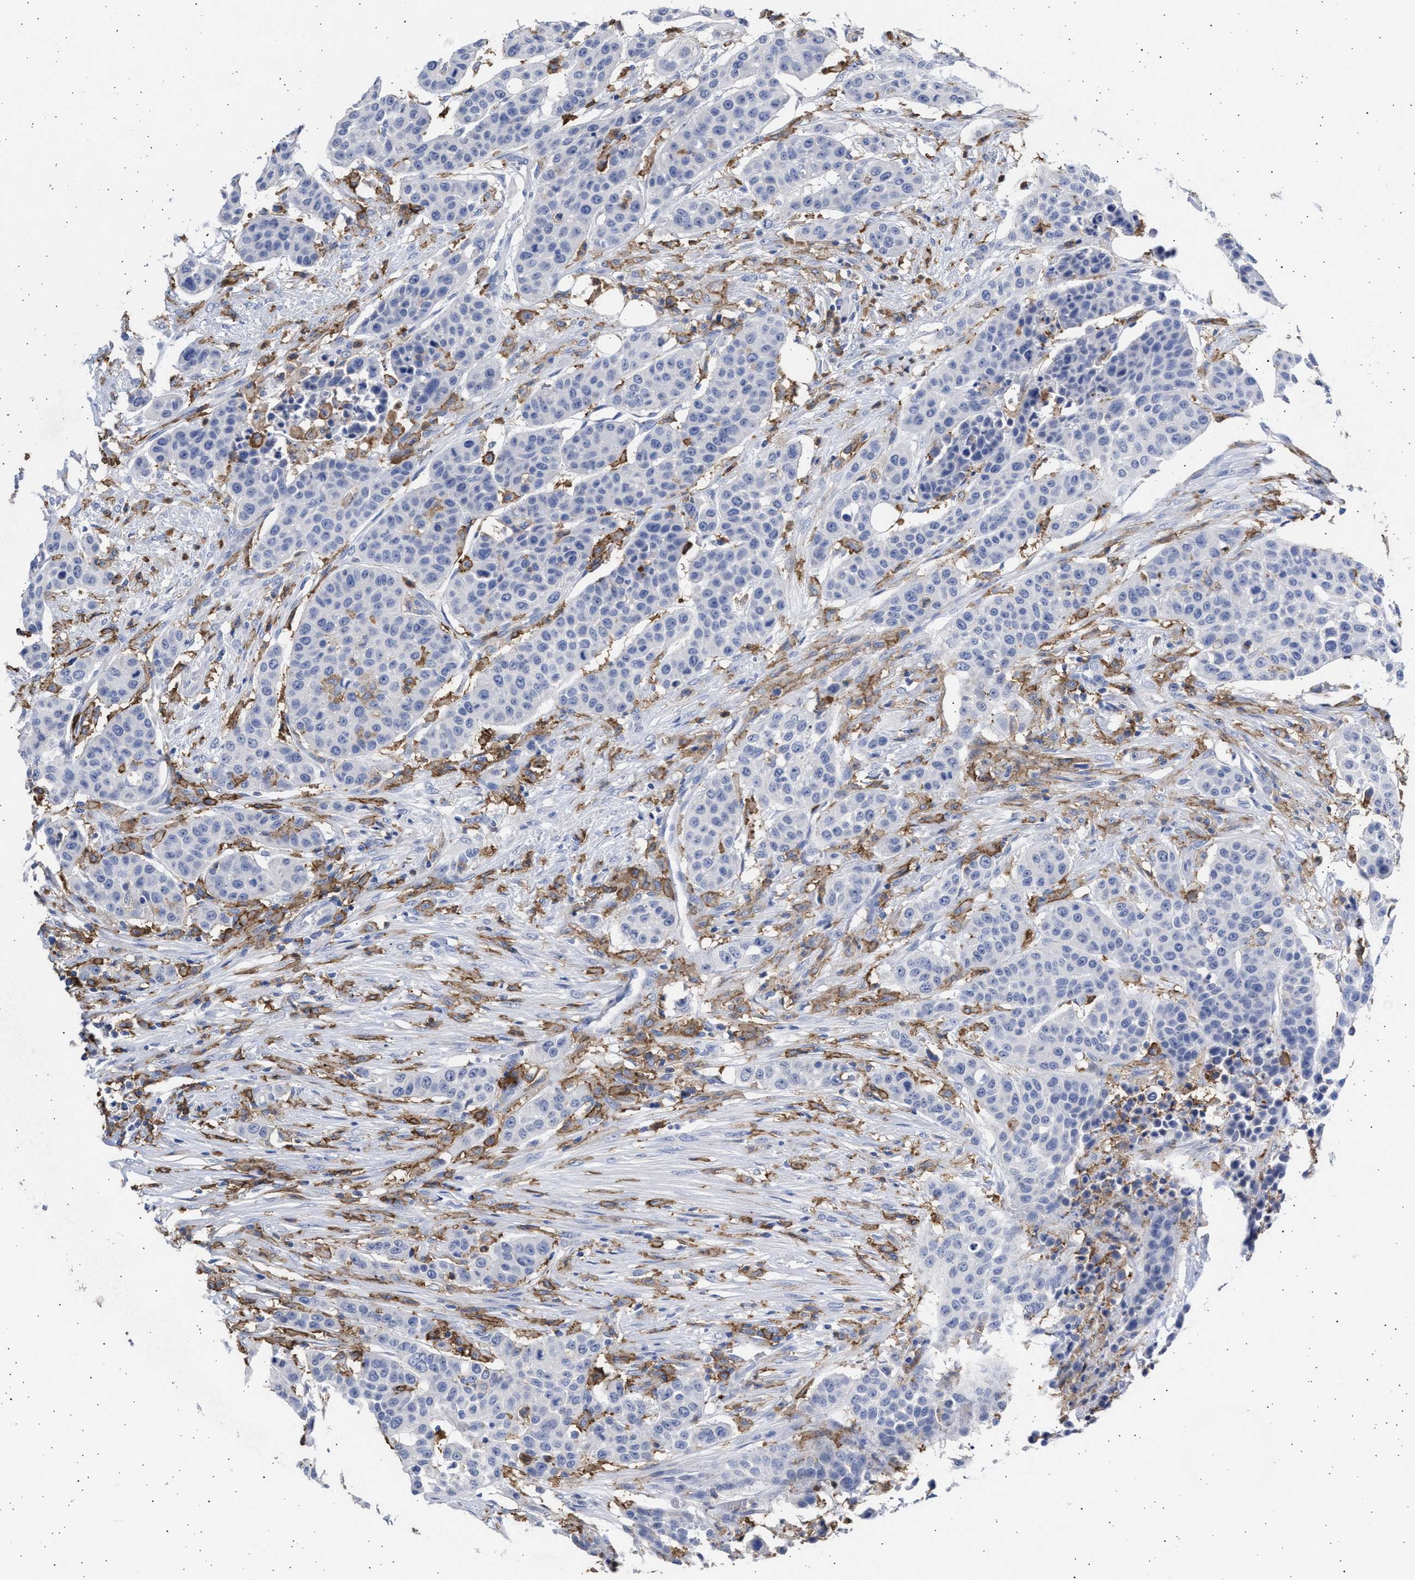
{"staining": {"intensity": "negative", "quantity": "none", "location": "none"}, "tissue": "urothelial cancer", "cell_type": "Tumor cells", "image_type": "cancer", "snomed": [{"axis": "morphology", "description": "Urothelial carcinoma, High grade"}, {"axis": "topography", "description": "Urinary bladder"}], "caption": "Tumor cells show no significant protein staining in urothelial cancer.", "gene": "FCER1A", "patient": {"sex": "male", "age": 74}}